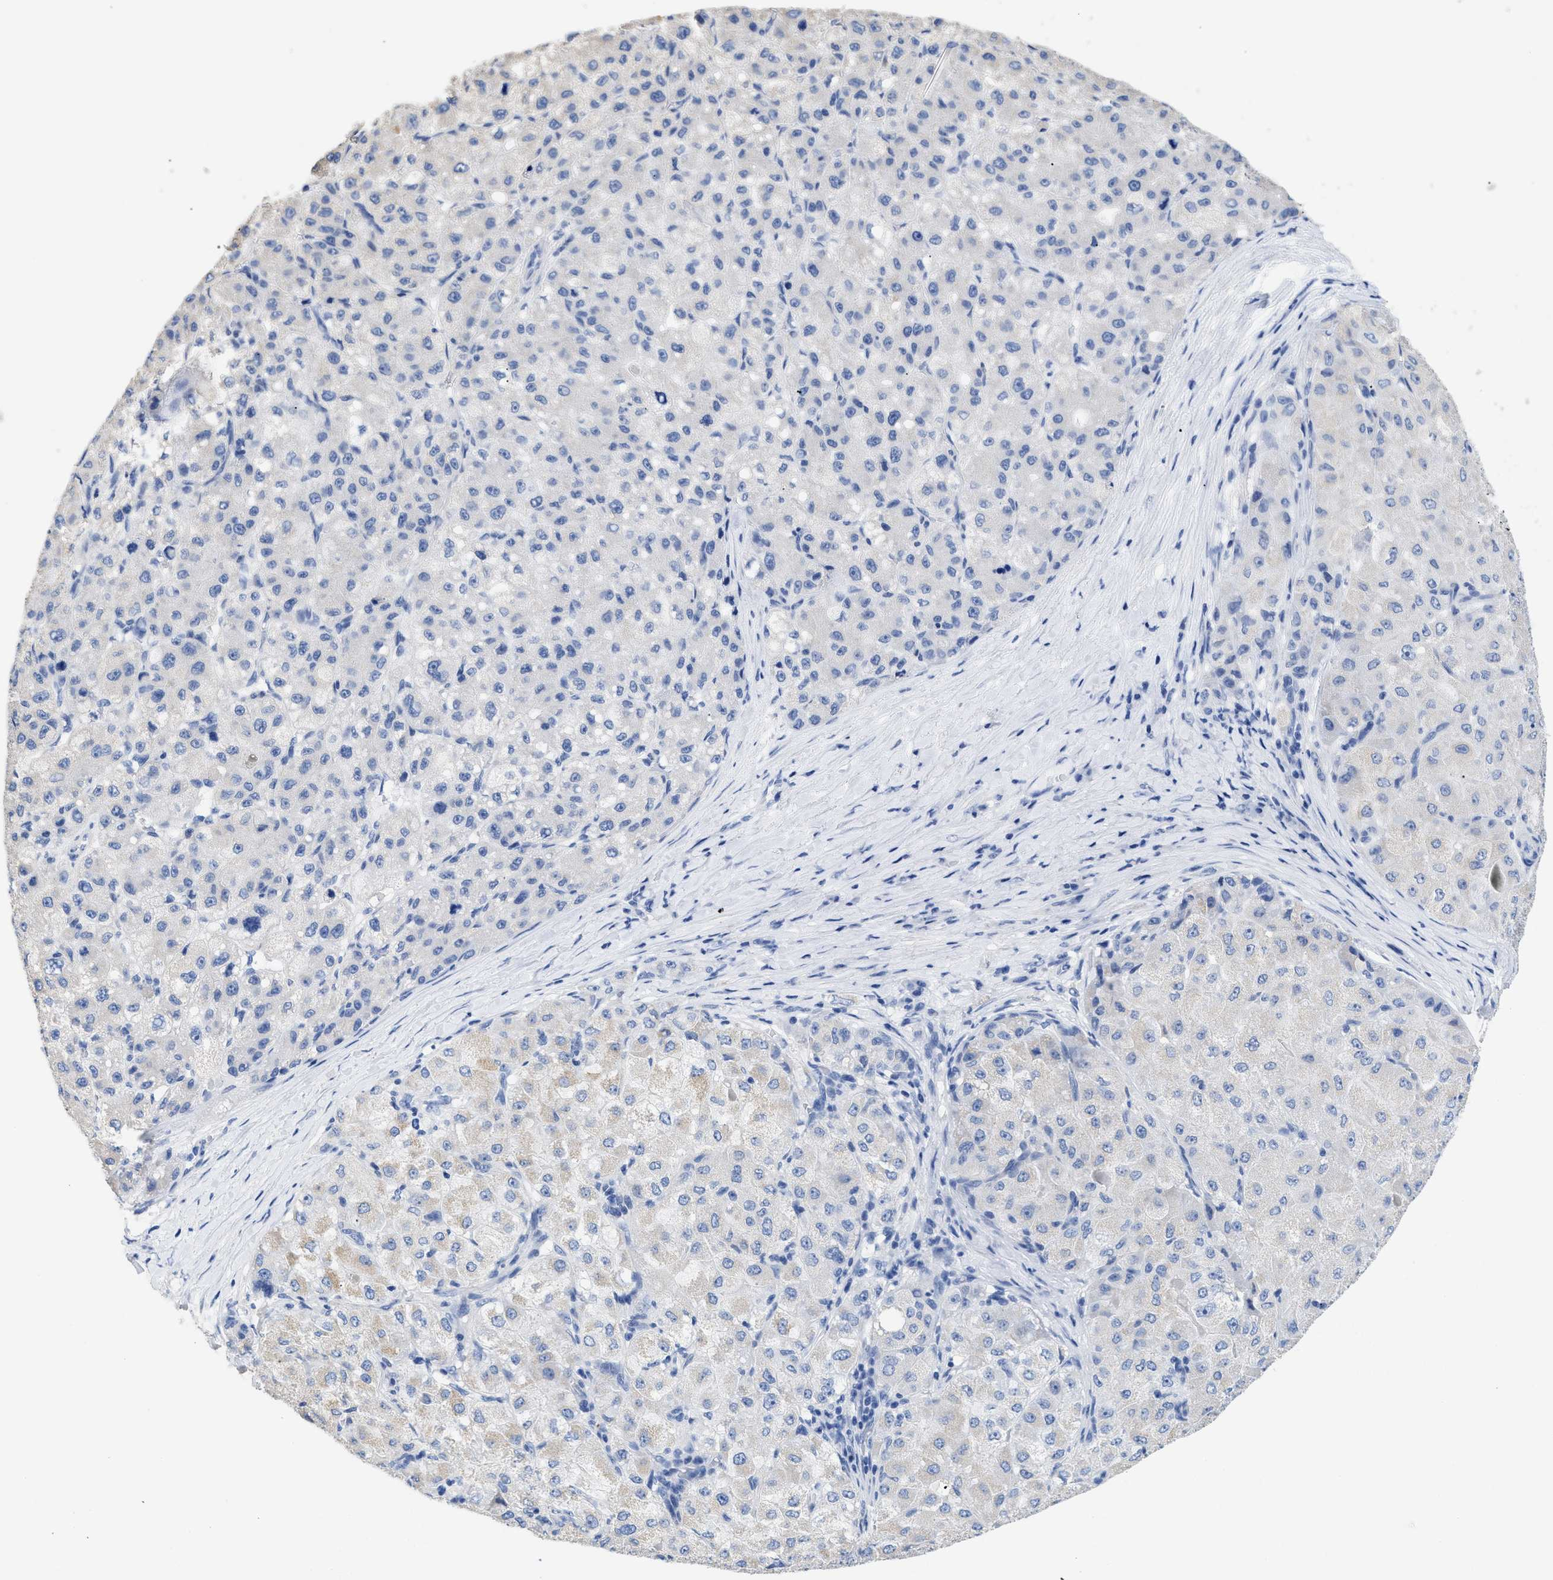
{"staining": {"intensity": "negative", "quantity": "none", "location": "none"}, "tissue": "liver cancer", "cell_type": "Tumor cells", "image_type": "cancer", "snomed": [{"axis": "morphology", "description": "Carcinoma, Hepatocellular, NOS"}, {"axis": "topography", "description": "Liver"}], "caption": "This image is of liver hepatocellular carcinoma stained with immunohistochemistry to label a protein in brown with the nuclei are counter-stained blue. There is no expression in tumor cells.", "gene": "DLC1", "patient": {"sex": "male", "age": 80}}